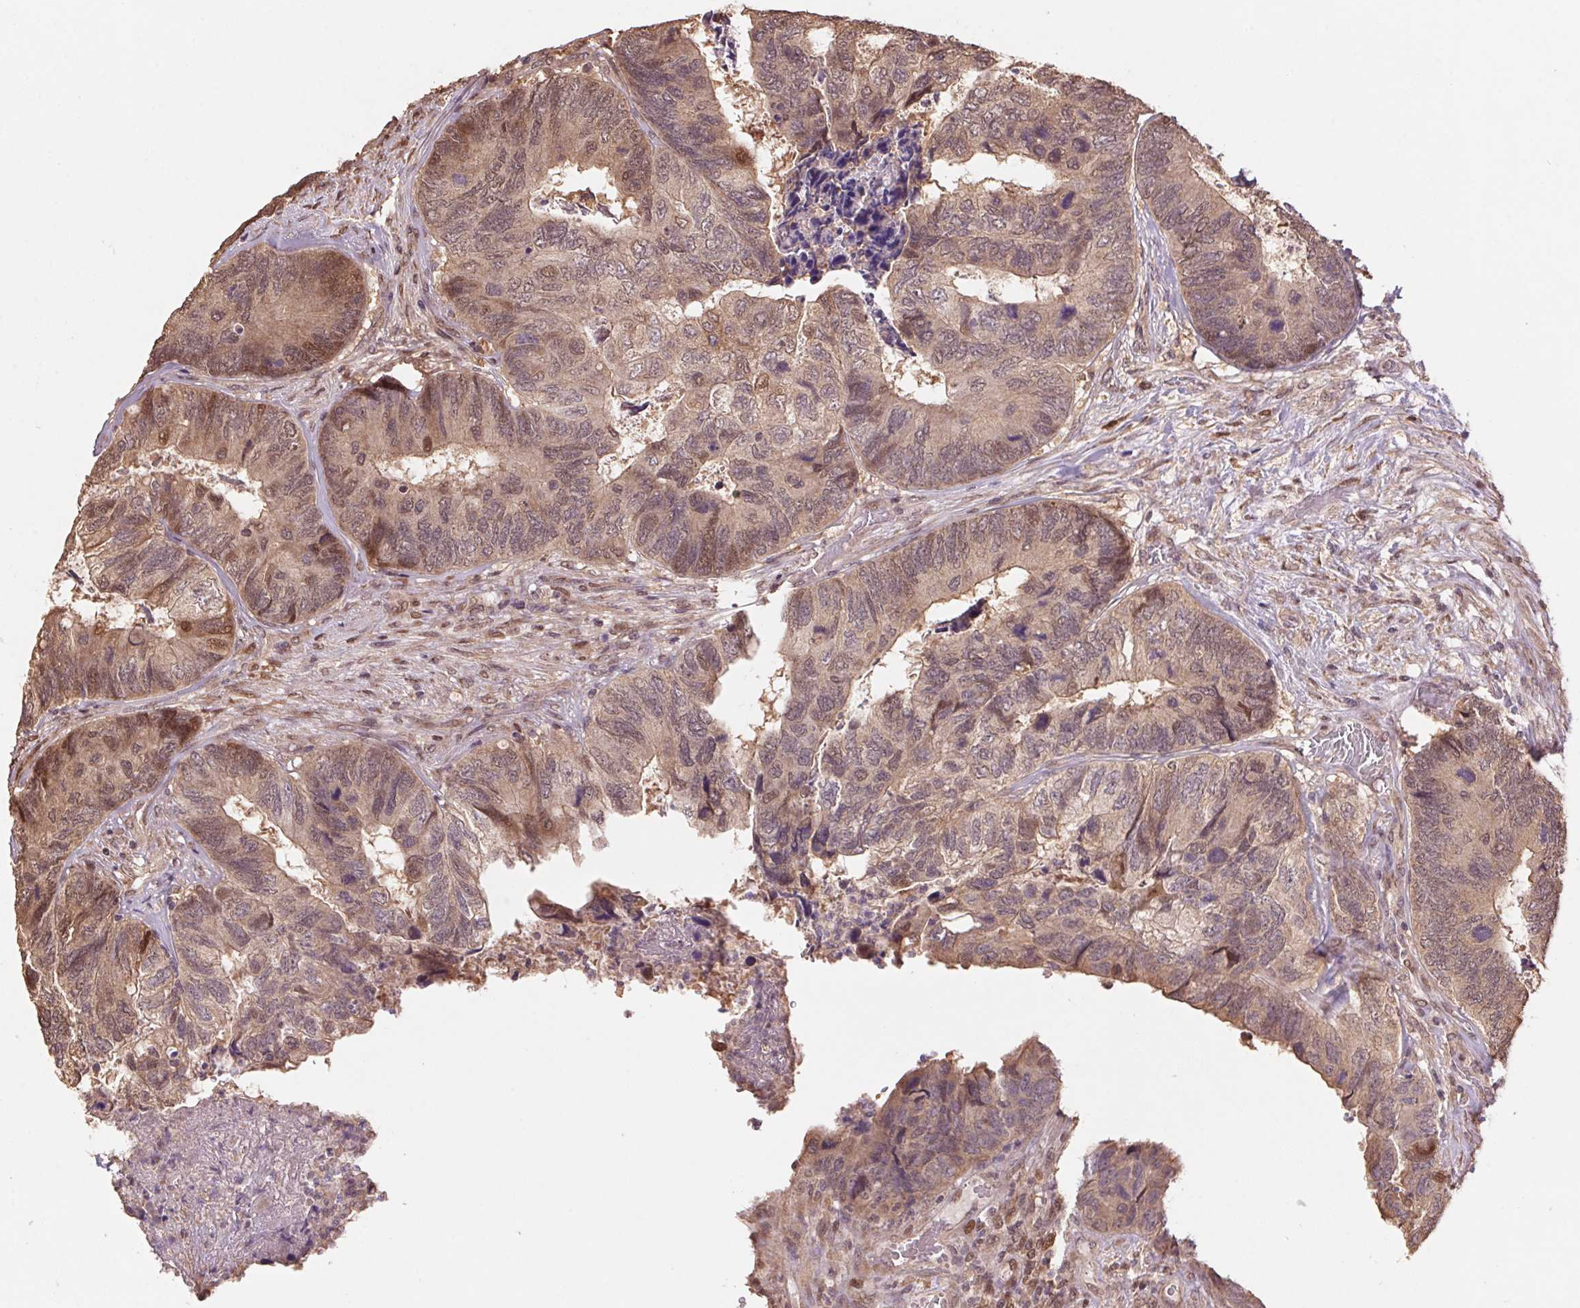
{"staining": {"intensity": "moderate", "quantity": ">75%", "location": "cytoplasmic/membranous,nuclear"}, "tissue": "colorectal cancer", "cell_type": "Tumor cells", "image_type": "cancer", "snomed": [{"axis": "morphology", "description": "Adenocarcinoma, NOS"}, {"axis": "topography", "description": "Colon"}], "caption": "Human colorectal adenocarcinoma stained for a protein (brown) displays moderate cytoplasmic/membranous and nuclear positive positivity in approximately >75% of tumor cells.", "gene": "CUTA", "patient": {"sex": "female", "age": 67}}